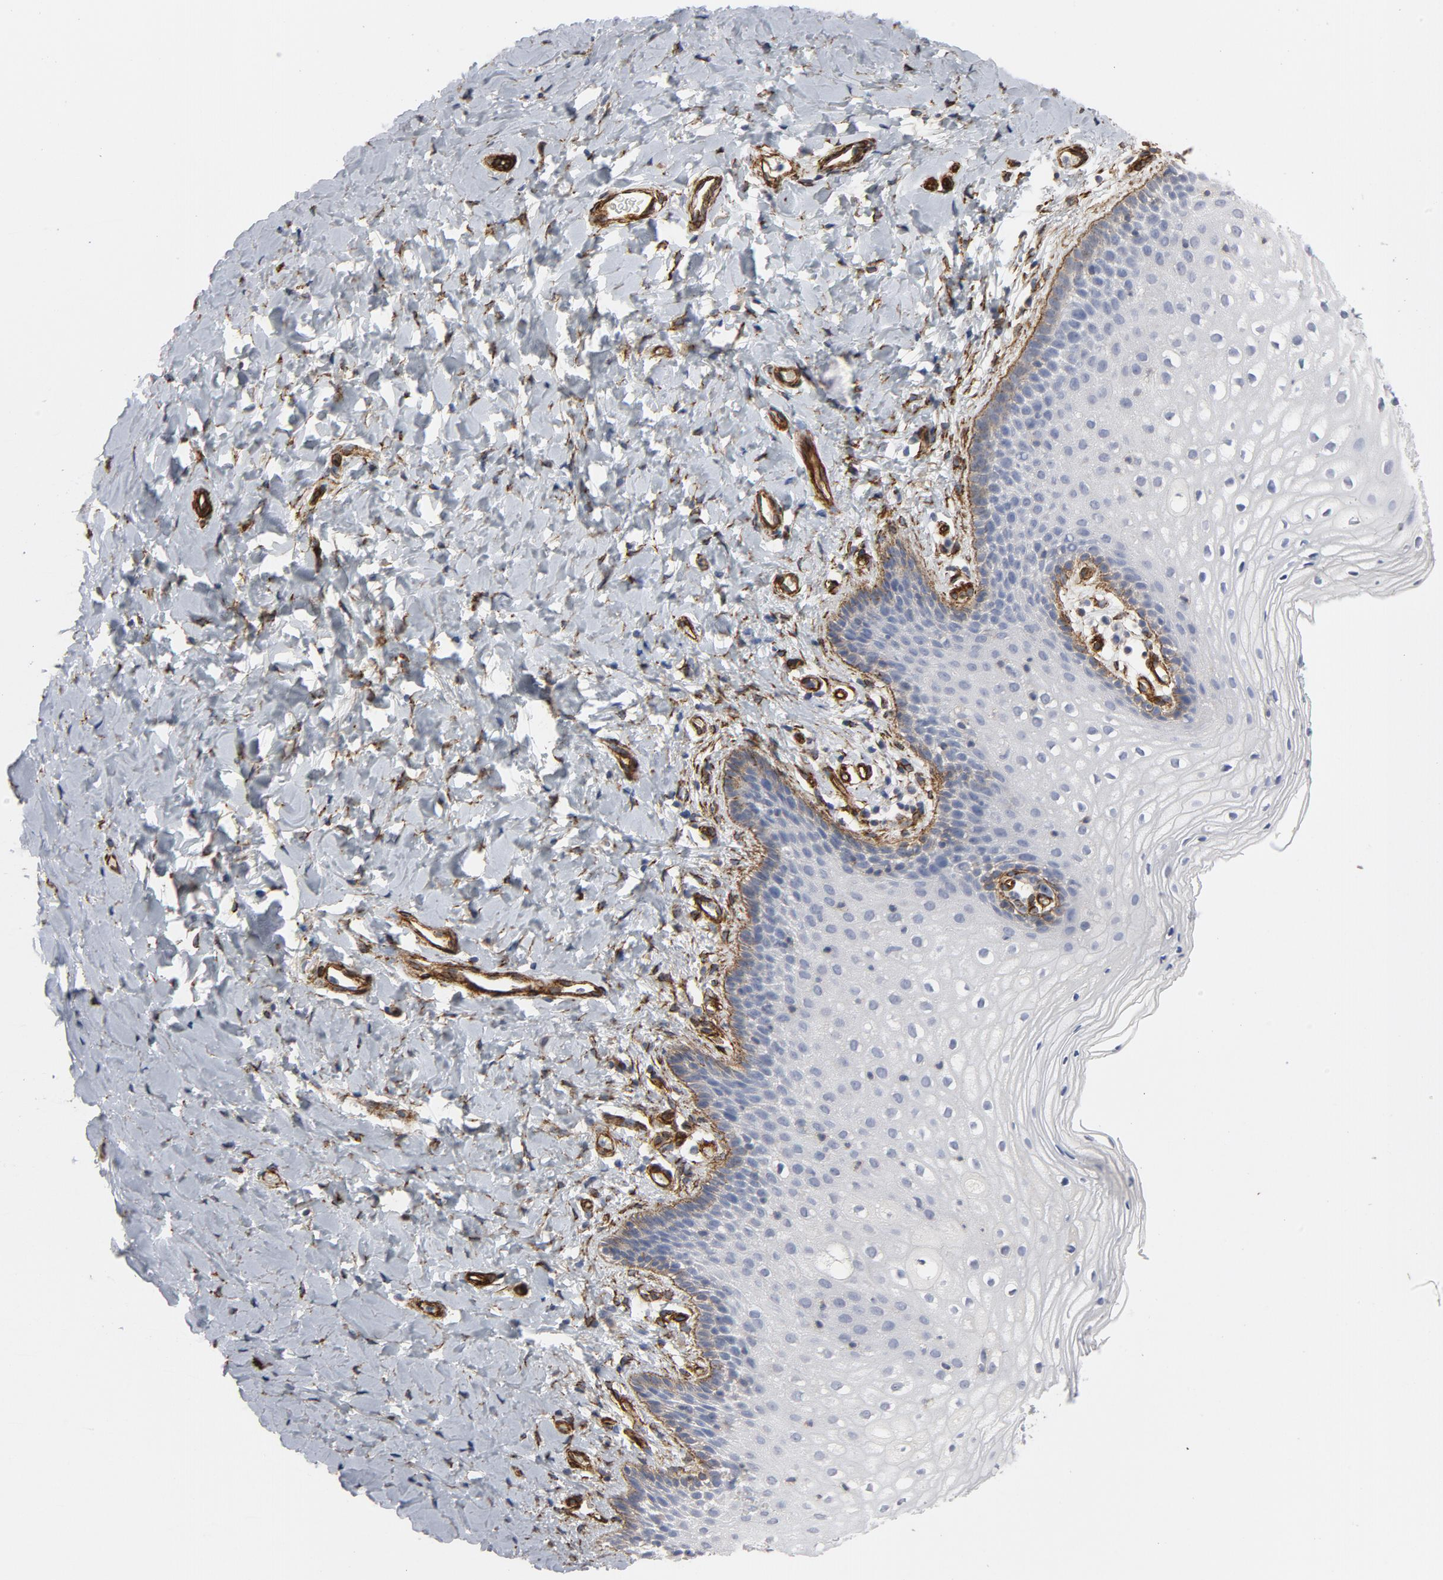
{"staining": {"intensity": "moderate", "quantity": "<25%", "location": "cytoplasmic/membranous"}, "tissue": "vagina", "cell_type": "Squamous epithelial cells", "image_type": "normal", "snomed": [{"axis": "morphology", "description": "Normal tissue, NOS"}, {"axis": "topography", "description": "Vagina"}], "caption": "Immunohistochemistry (IHC) of normal vagina reveals low levels of moderate cytoplasmic/membranous staining in about <25% of squamous epithelial cells. (Stains: DAB (3,3'-diaminobenzidine) in brown, nuclei in blue, Microscopy: brightfield microscopy at high magnification).", "gene": "GNG2", "patient": {"sex": "female", "age": 55}}